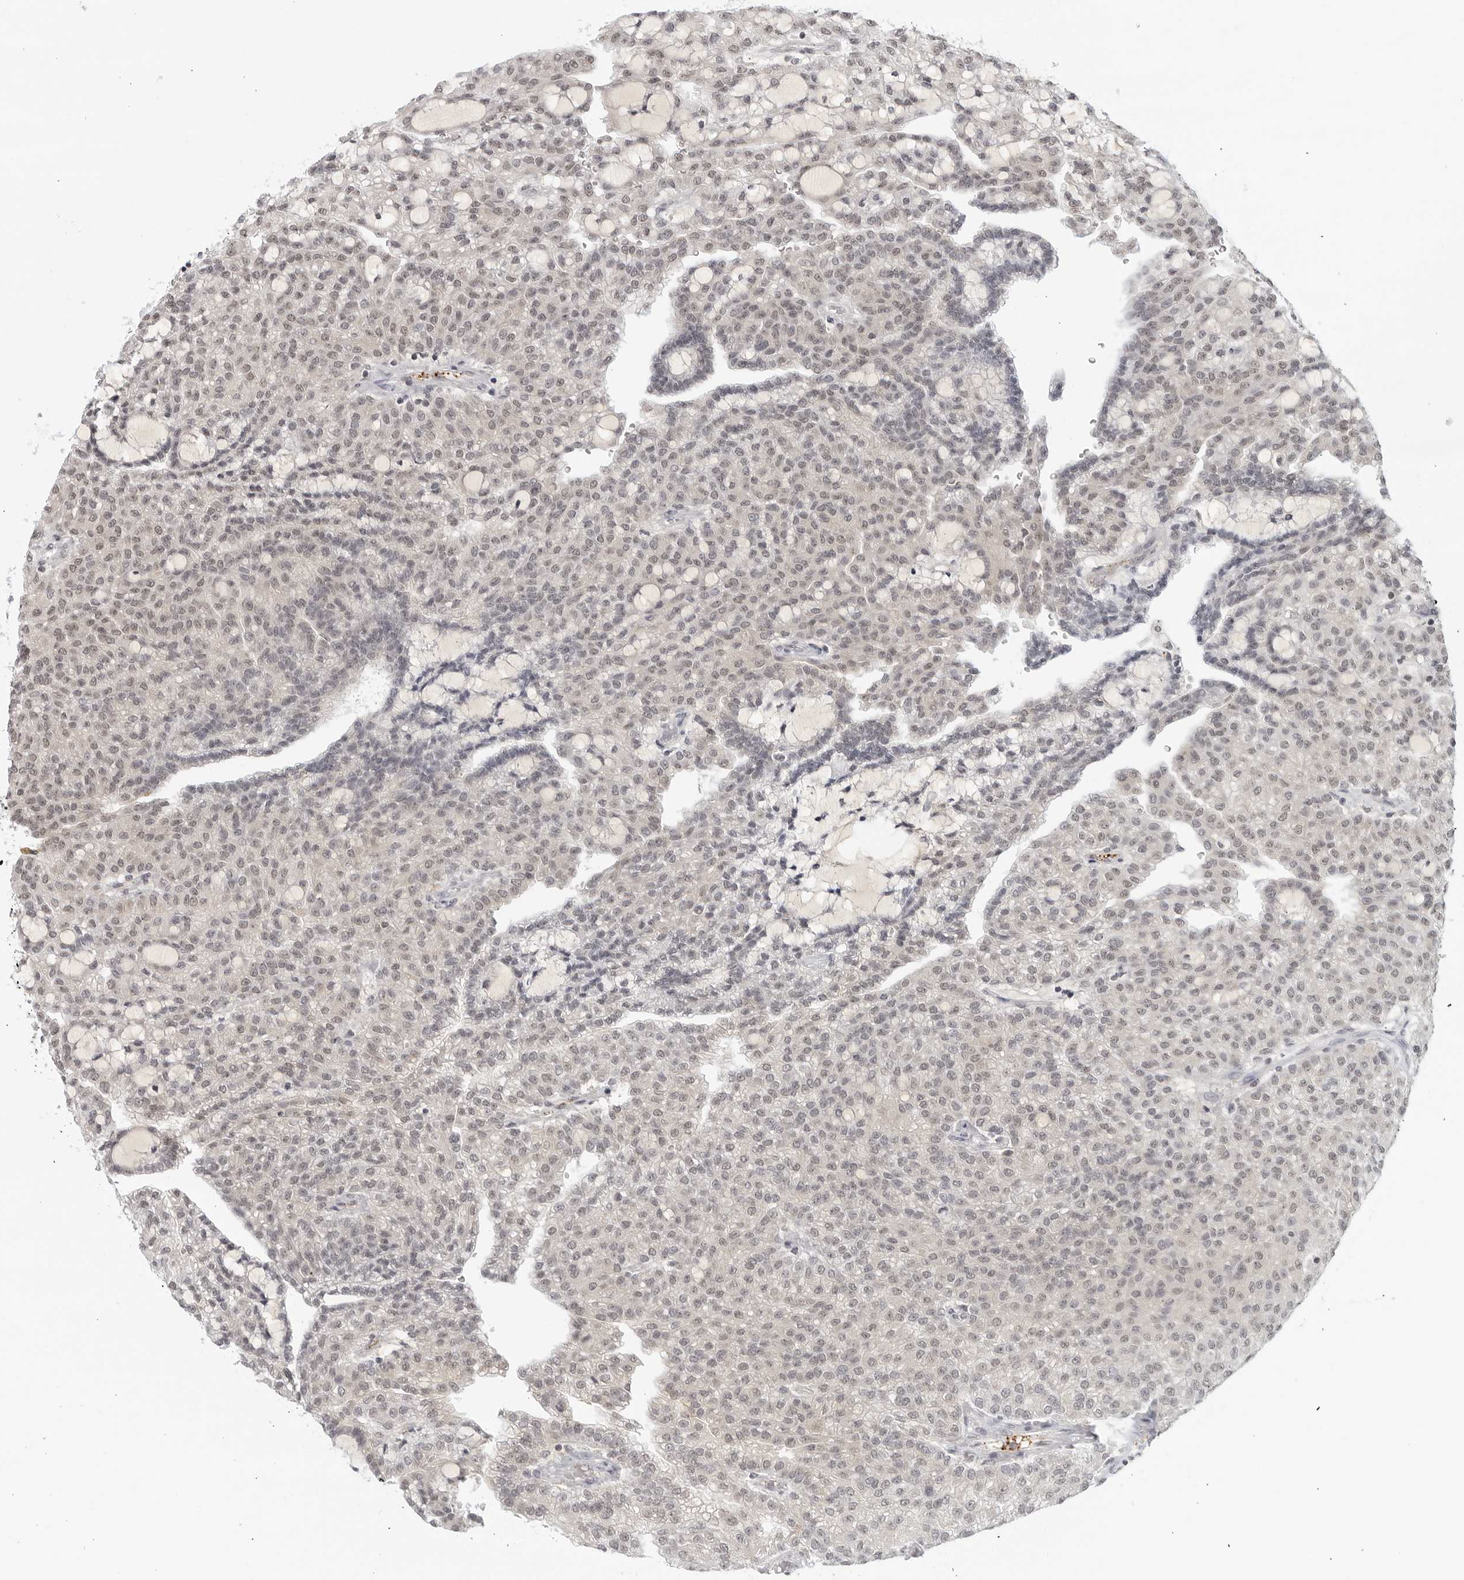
{"staining": {"intensity": "weak", "quantity": "<25%", "location": "nuclear"}, "tissue": "renal cancer", "cell_type": "Tumor cells", "image_type": "cancer", "snomed": [{"axis": "morphology", "description": "Adenocarcinoma, NOS"}, {"axis": "topography", "description": "Kidney"}], "caption": "The histopathology image demonstrates no staining of tumor cells in renal cancer (adenocarcinoma).", "gene": "CC2D1B", "patient": {"sex": "male", "age": 63}}